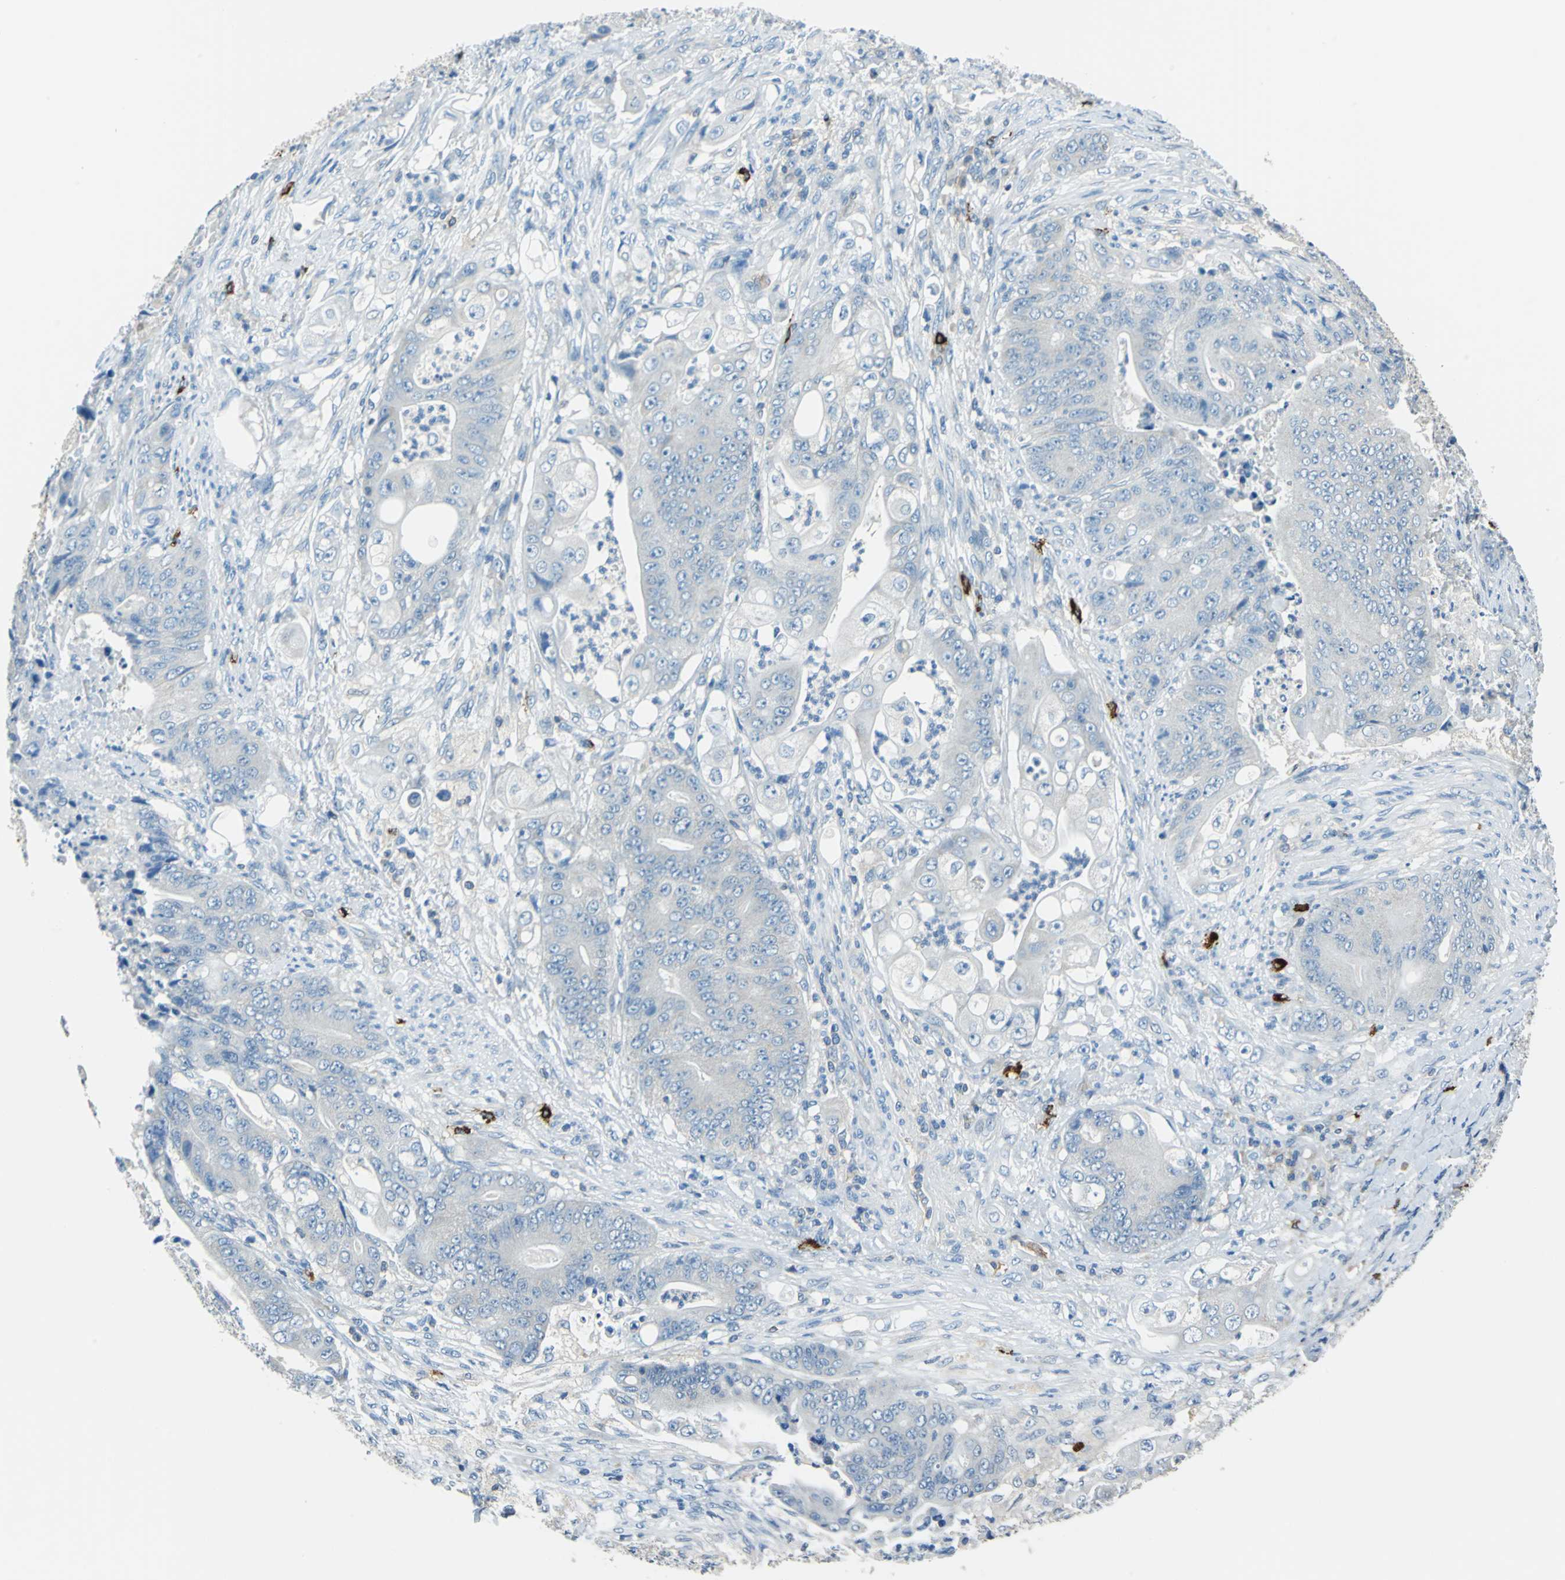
{"staining": {"intensity": "weak", "quantity": "<25%", "location": "cytoplasmic/membranous"}, "tissue": "stomach cancer", "cell_type": "Tumor cells", "image_type": "cancer", "snomed": [{"axis": "morphology", "description": "Adenocarcinoma, NOS"}, {"axis": "topography", "description": "Stomach"}], "caption": "High magnification brightfield microscopy of stomach cancer stained with DAB (brown) and counterstained with hematoxylin (blue): tumor cells show no significant staining.", "gene": "CPA3", "patient": {"sex": "female", "age": 73}}